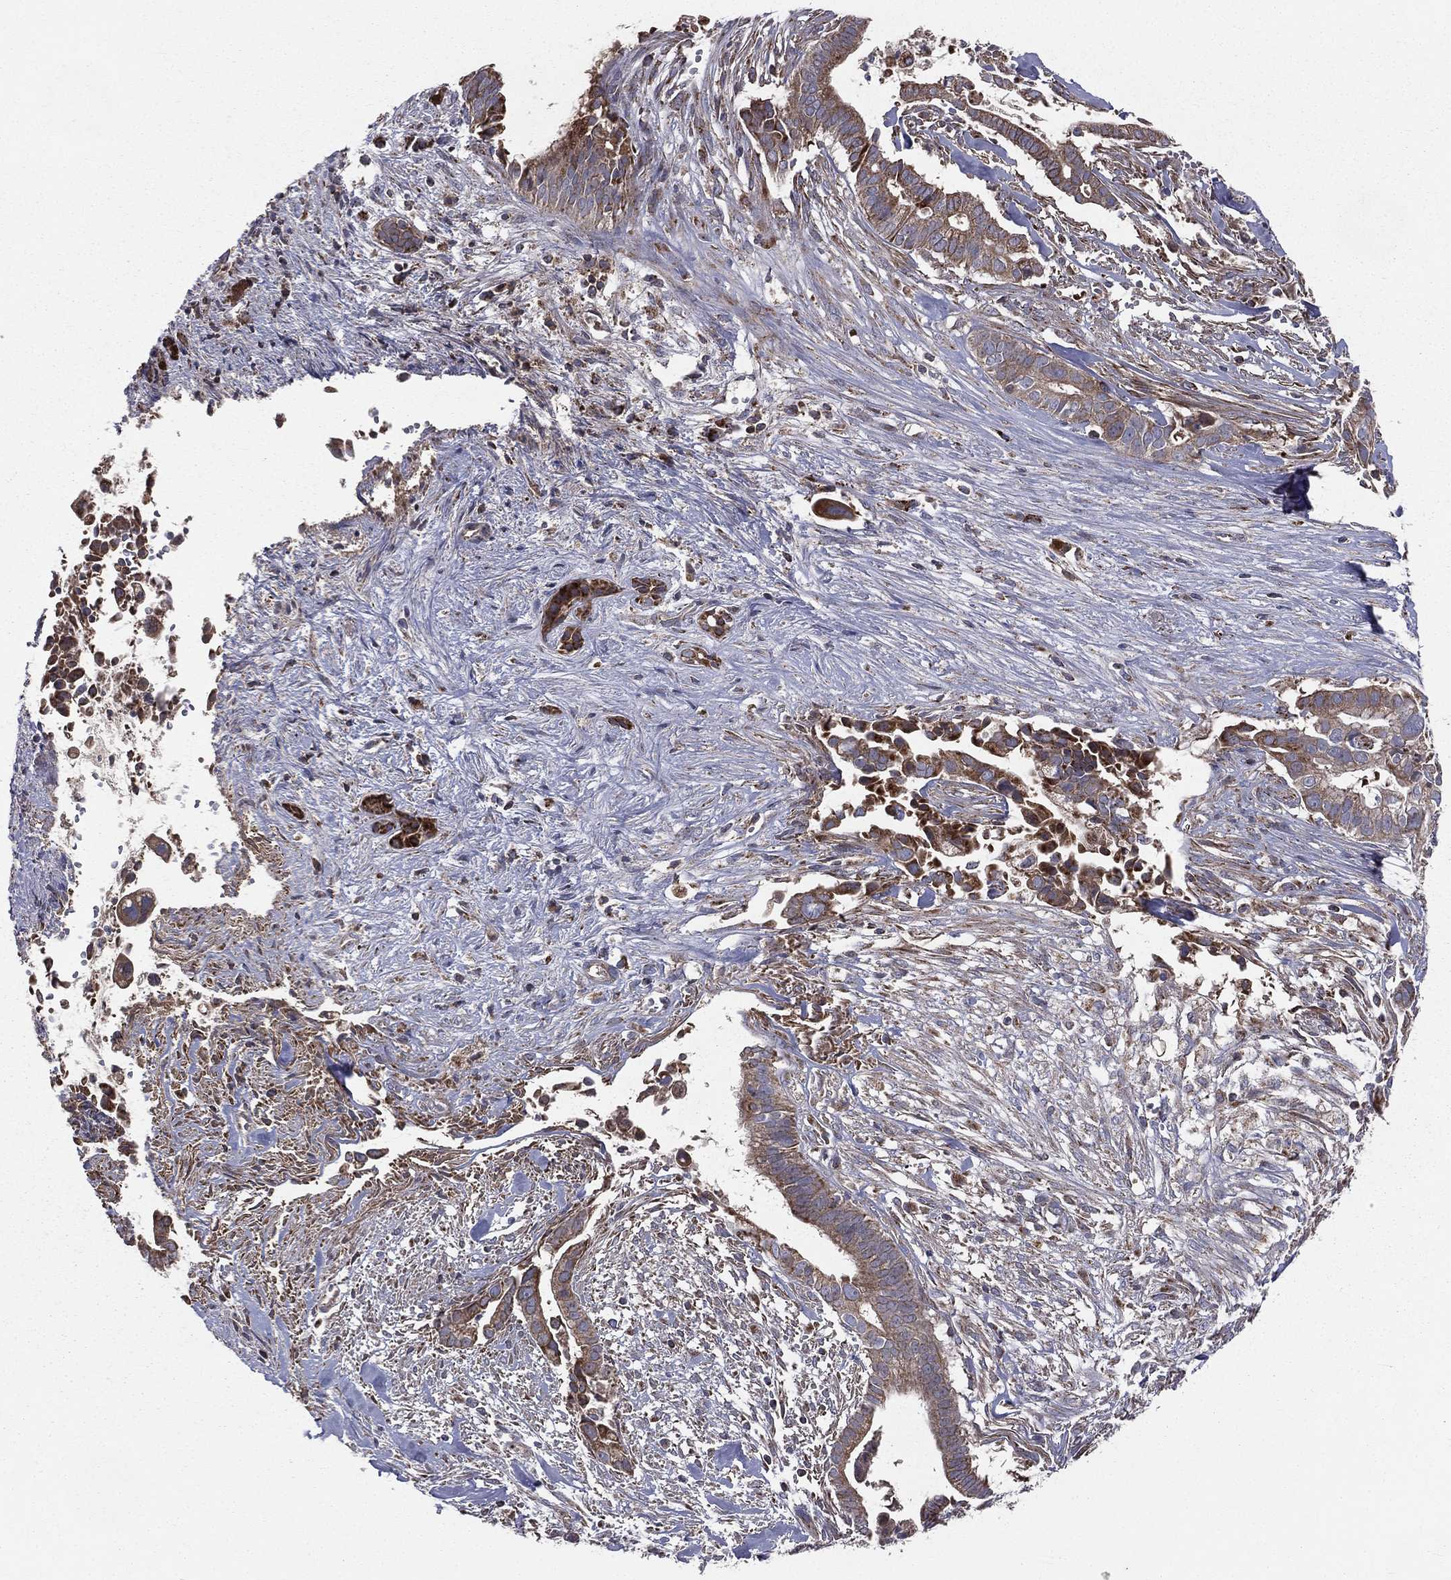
{"staining": {"intensity": "moderate", "quantity": ">75%", "location": "cytoplasmic/membranous"}, "tissue": "pancreatic cancer", "cell_type": "Tumor cells", "image_type": "cancer", "snomed": [{"axis": "morphology", "description": "Adenocarcinoma, NOS"}, {"axis": "topography", "description": "Pancreas"}], "caption": "Tumor cells exhibit medium levels of moderate cytoplasmic/membranous expression in approximately >75% of cells in pancreatic cancer.", "gene": "GPD1", "patient": {"sex": "male", "age": 61}}